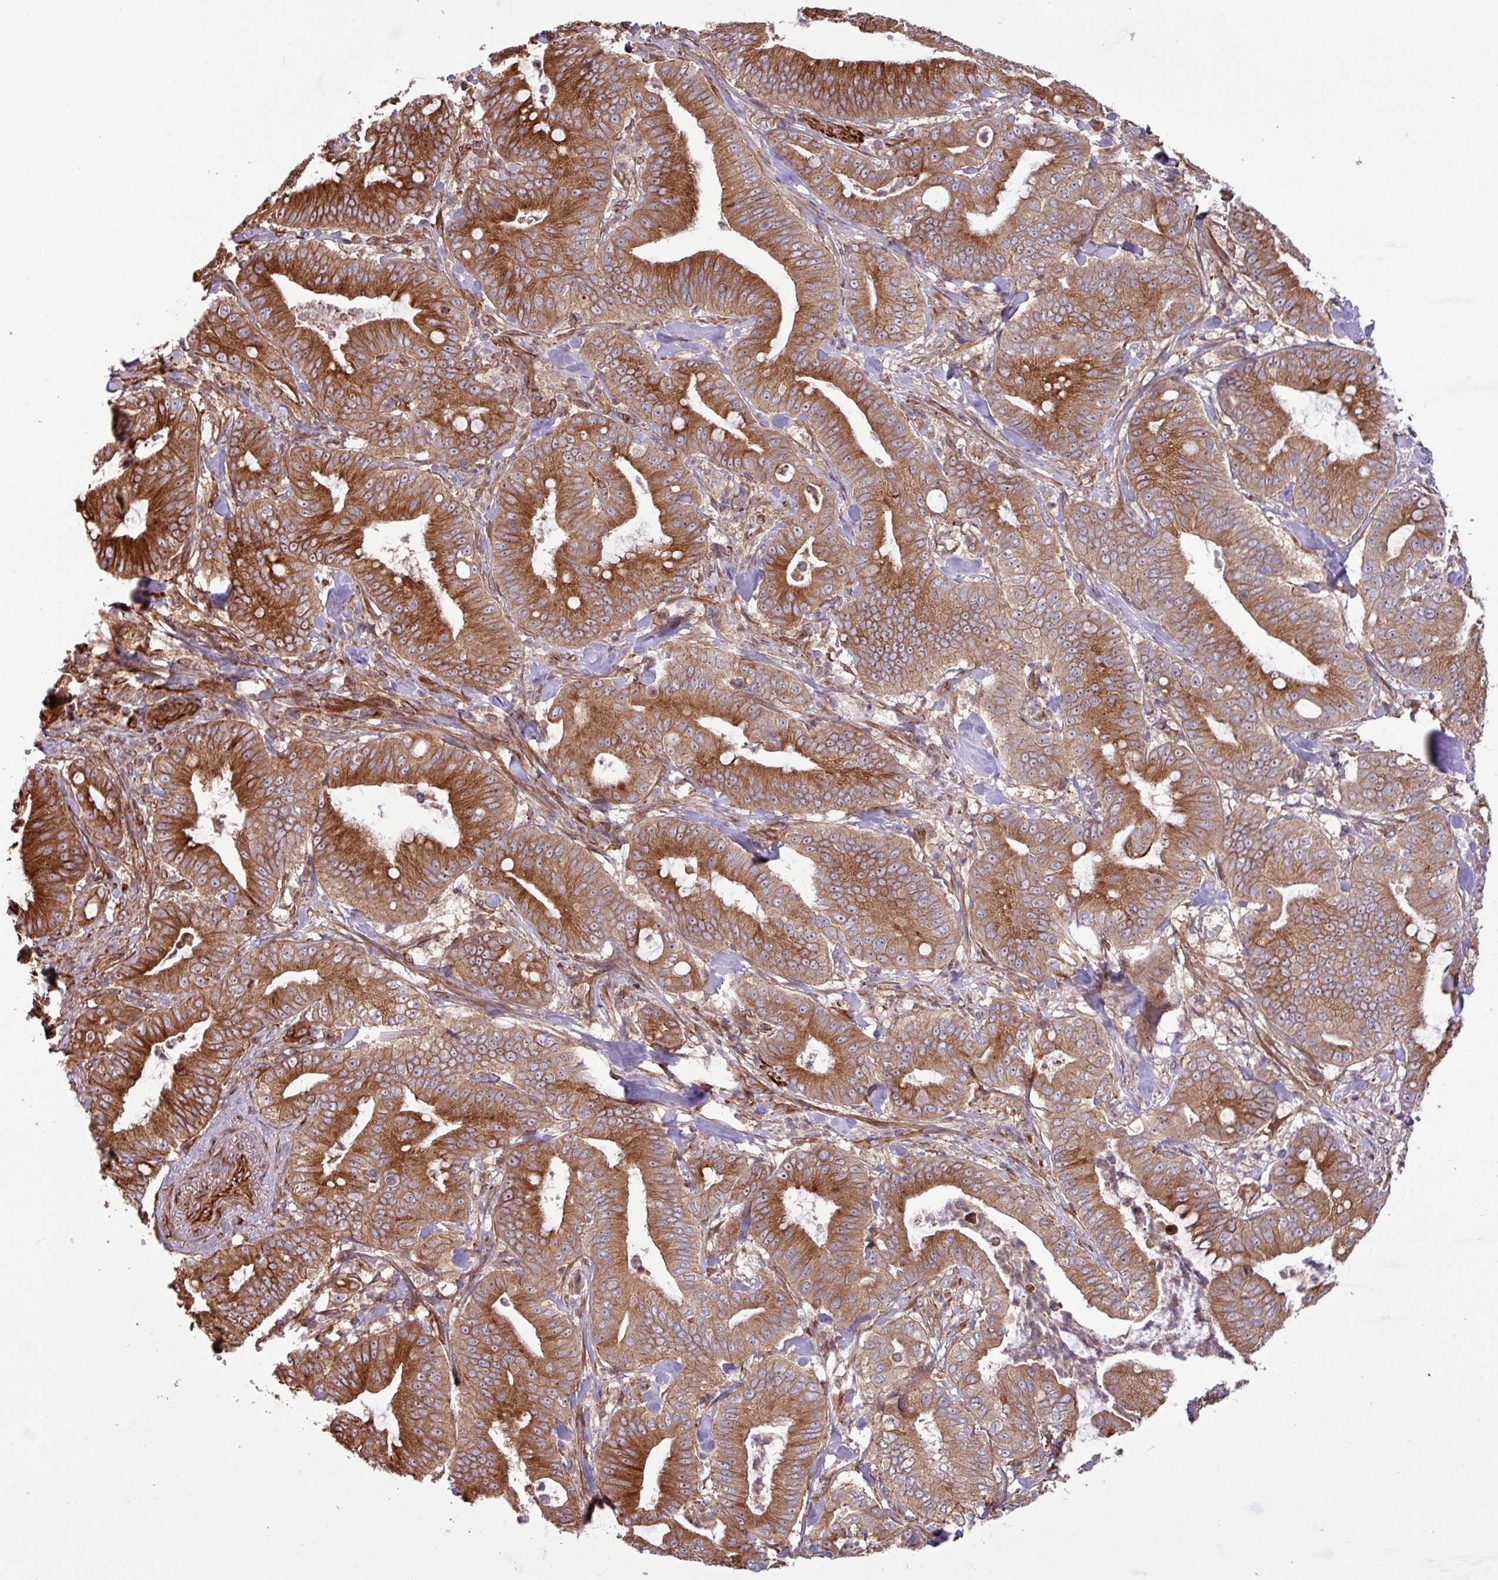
{"staining": {"intensity": "strong", "quantity": ">75%", "location": "cytoplasmic/membranous,nuclear"}, "tissue": "pancreatic cancer", "cell_type": "Tumor cells", "image_type": "cancer", "snomed": [{"axis": "morphology", "description": "Adenocarcinoma, NOS"}, {"axis": "topography", "description": "Pancreas"}], "caption": "Protein staining by IHC displays strong cytoplasmic/membranous and nuclear expression in approximately >75% of tumor cells in pancreatic cancer (adenocarcinoma).", "gene": "ZNF300", "patient": {"sex": "male", "age": 71}}